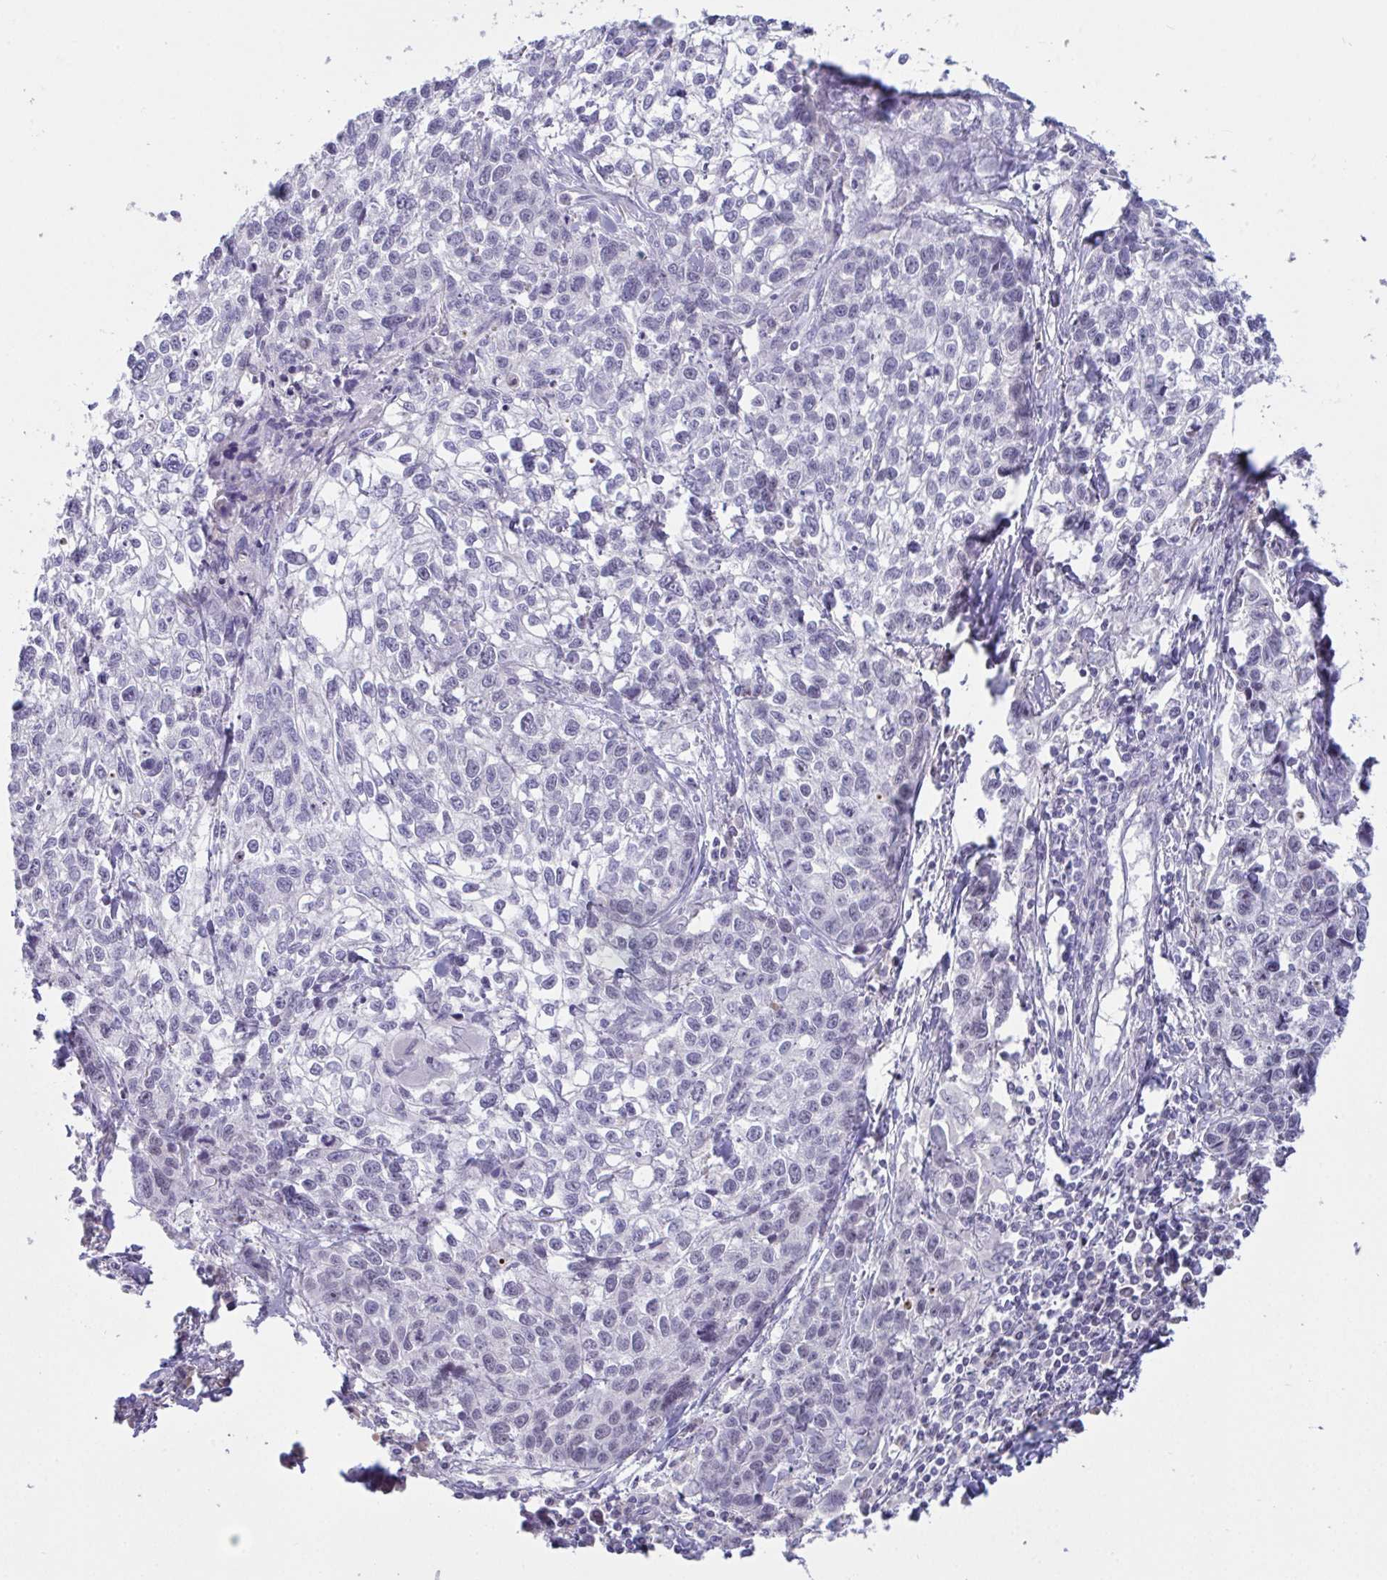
{"staining": {"intensity": "negative", "quantity": "none", "location": "none"}, "tissue": "lung cancer", "cell_type": "Tumor cells", "image_type": "cancer", "snomed": [{"axis": "morphology", "description": "Squamous cell carcinoma, NOS"}, {"axis": "topography", "description": "Lung"}], "caption": "A histopathology image of human squamous cell carcinoma (lung) is negative for staining in tumor cells.", "gene": "MYC", "patient": {"sex": "male", "age": 74}}